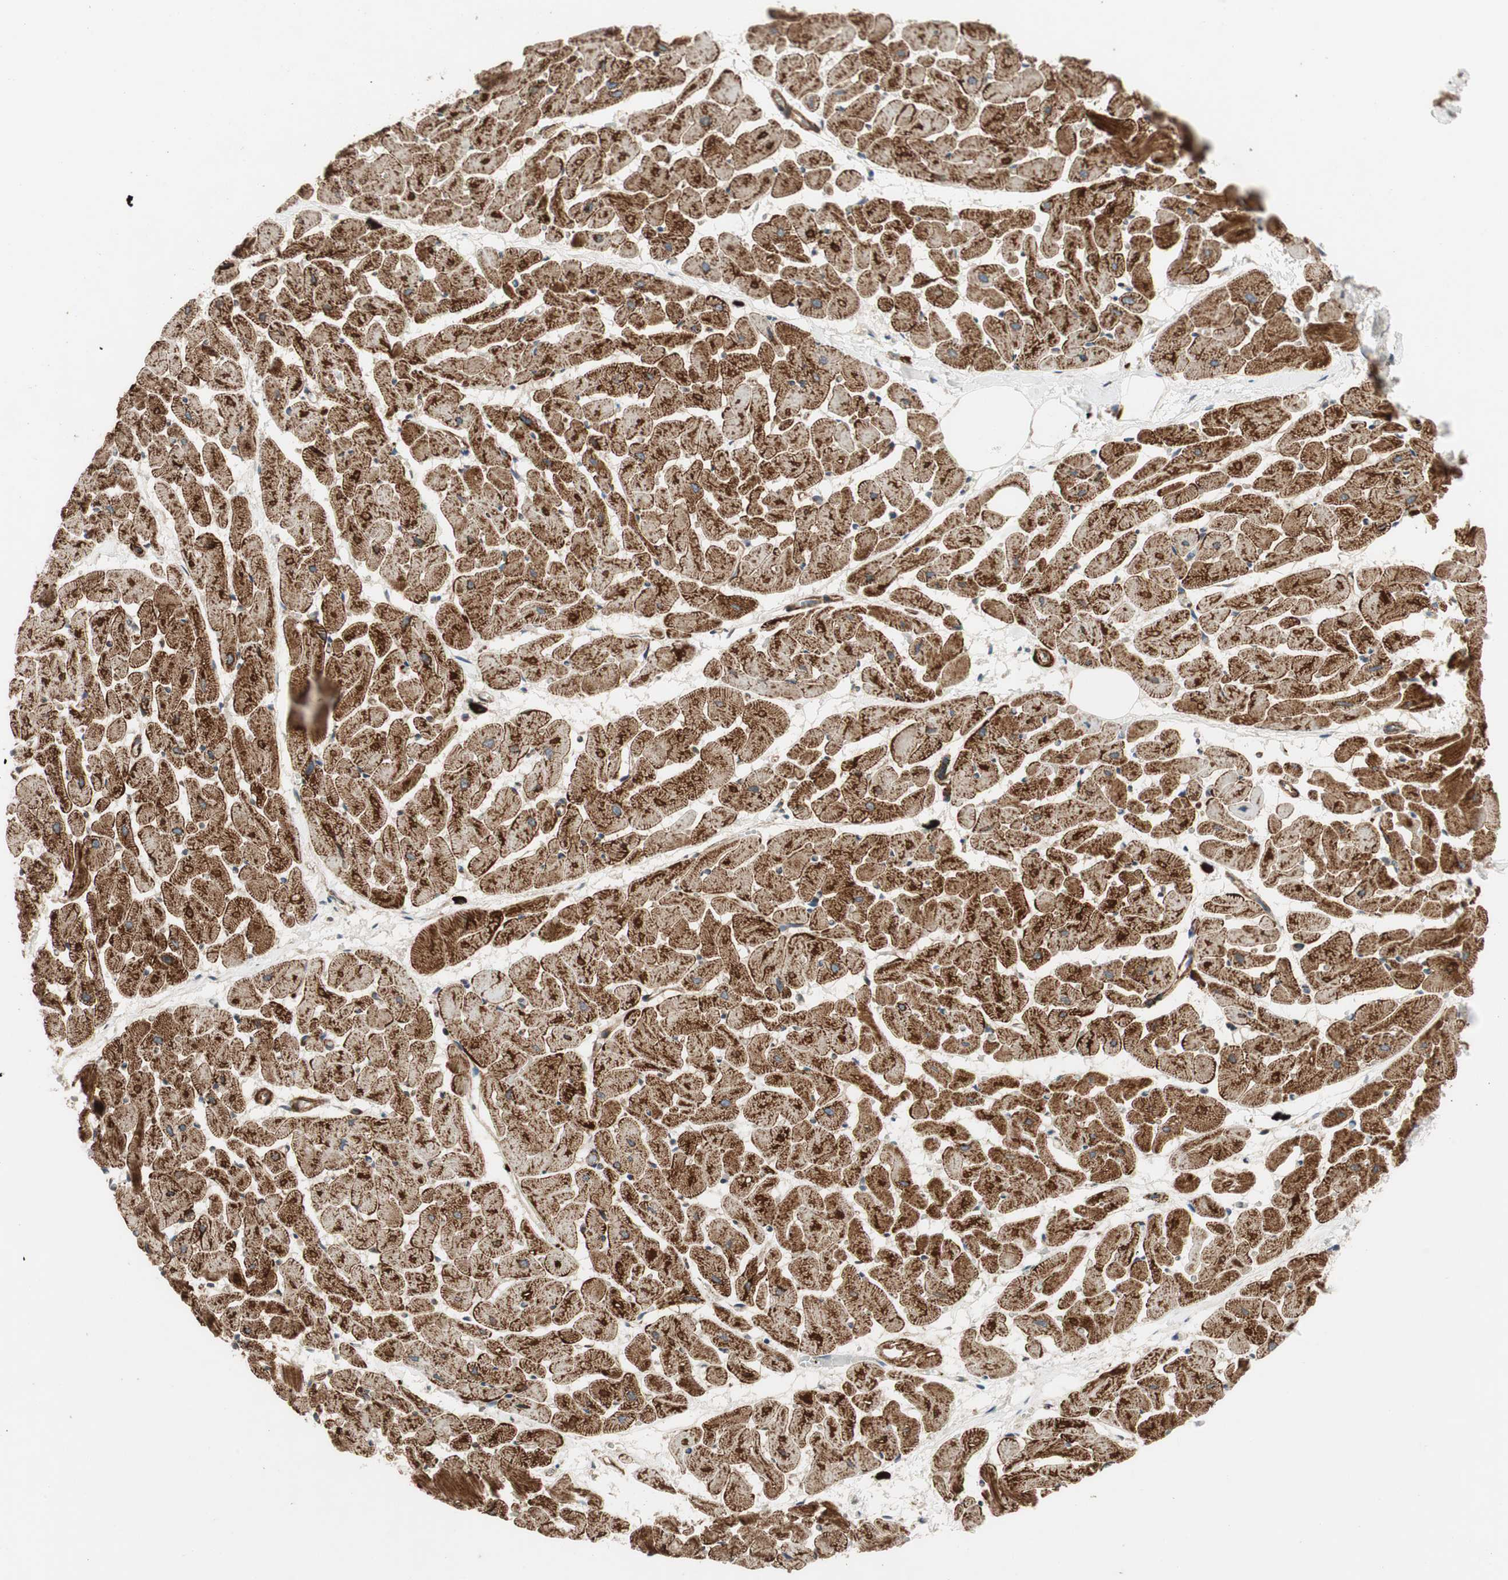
{"staining": {"intensity": "strong", "quantity": ">75%", "location": "cytoplasmic/membranous"}, "tissue": "heart muscle", "cell_type": "Cardiomyocytes", "image_type": "normal", "snomed": [{"axis": "morphology", "description": "Normal tissue, NOS"}, {"axis": "topography", "description": "Heart"}], "caption": "Immunohistochemistry (IHC) micrograph of unremarkable human heart muscle stained for a protein (brown), which demonstrates high levels of strong cytoplasmic/membranous positivity in about >75% of cardiomyocytes.", "gene": "AKAP1", "patient": {"sex": "female", "age": 19}}